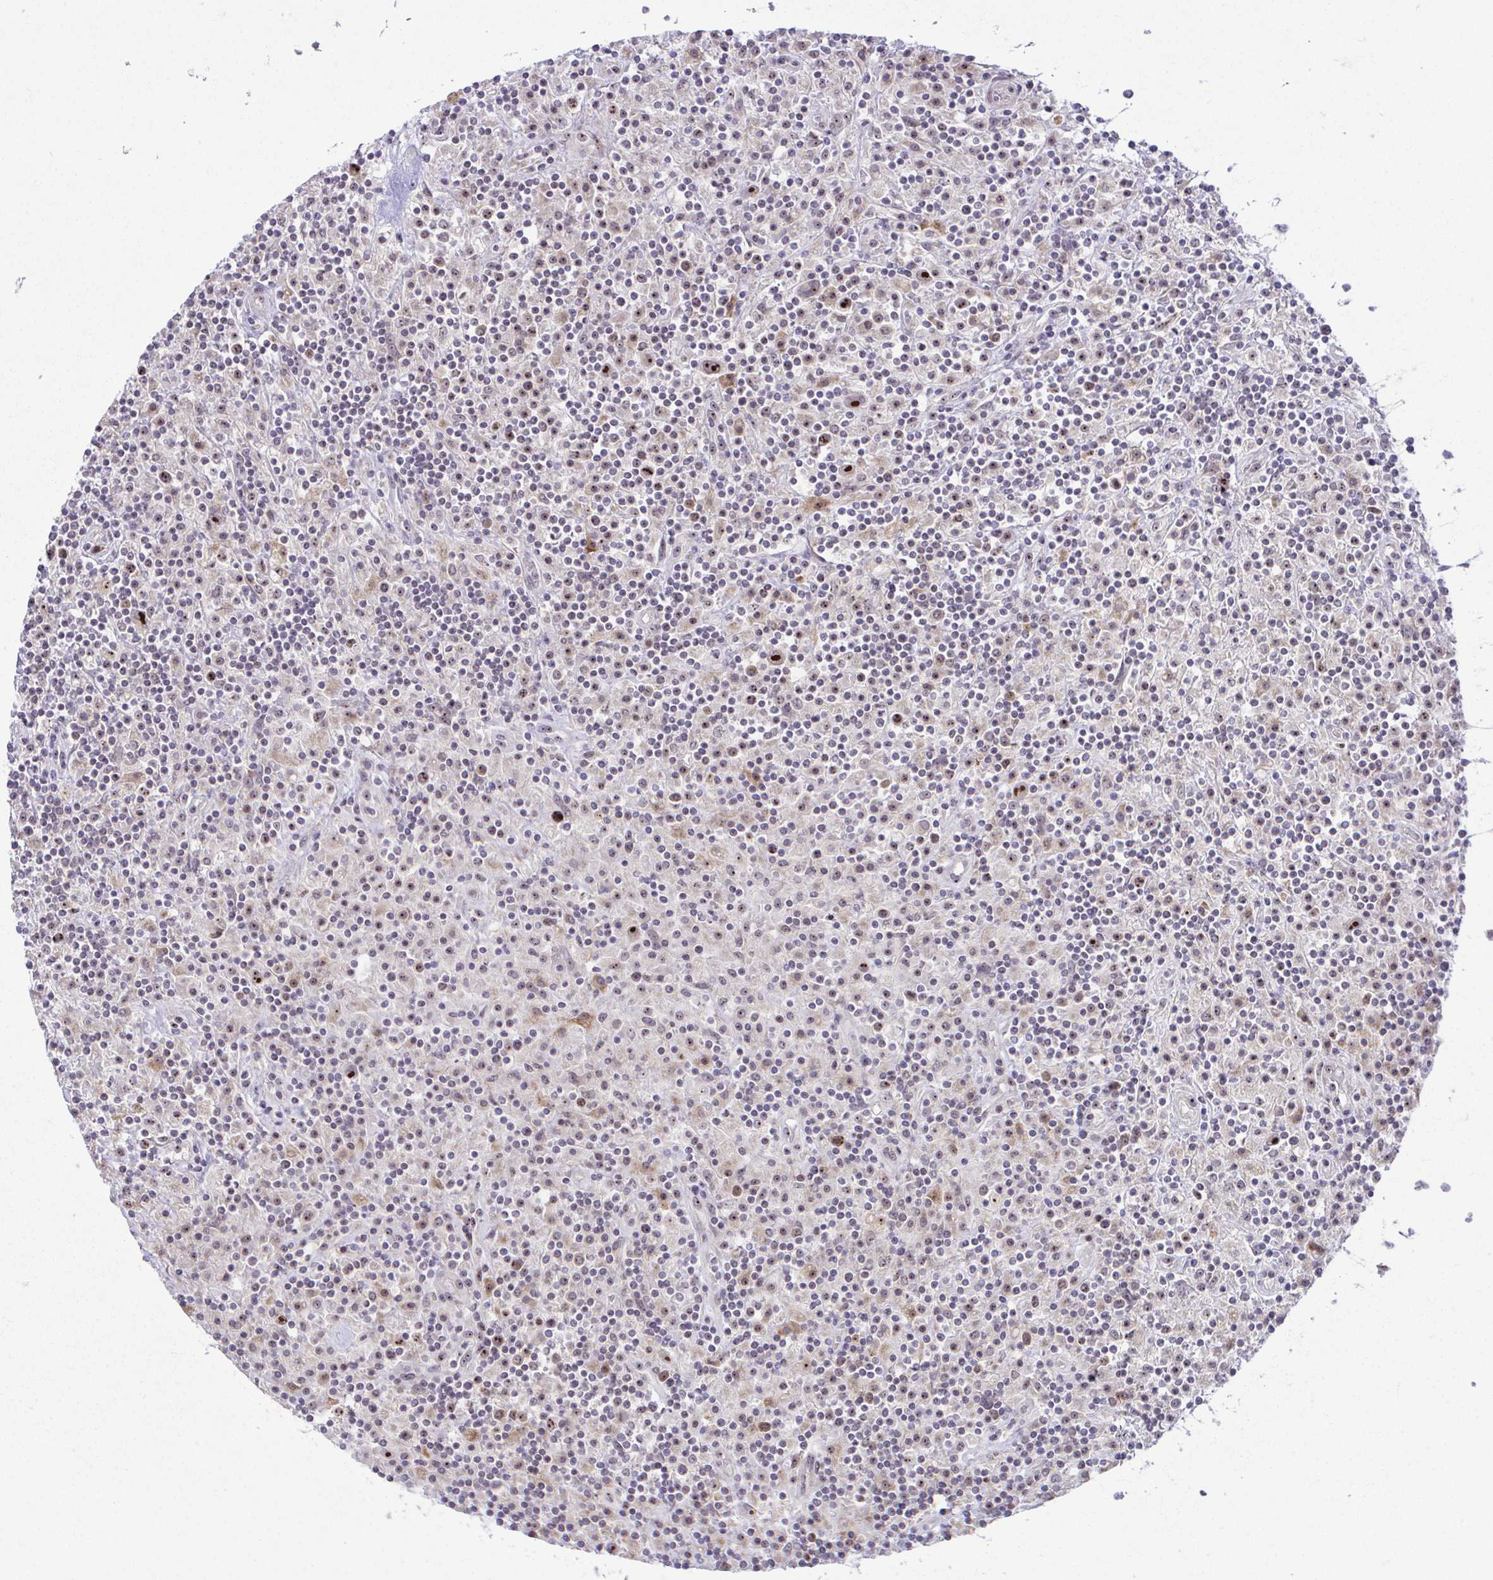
{"staining": {"intensity": "strong", "quantity": ">75%", "location": "nuclear"}, "tissue": "lymphoma", "cell_type": "Tumor cells", "image_type": "cancer", "snomed": [{"axis": "morphology", "description": "Hodgkin's disease, NOS"}, {"axis": "topography", "description": "Lymph node"}], "caption": "A high amount of strong nuclear staining is appreciated in approximately >75% of tumor cells in Hodgkin's disease tissue. The staining was performed using DAB (3,3'-diaminobenzidine), with brown indicating positive protein expression. Nuclei are stained blue with hematoxylin.", "gene": "RSL24D1", "patient": {"sex": "male", "age": 70}}